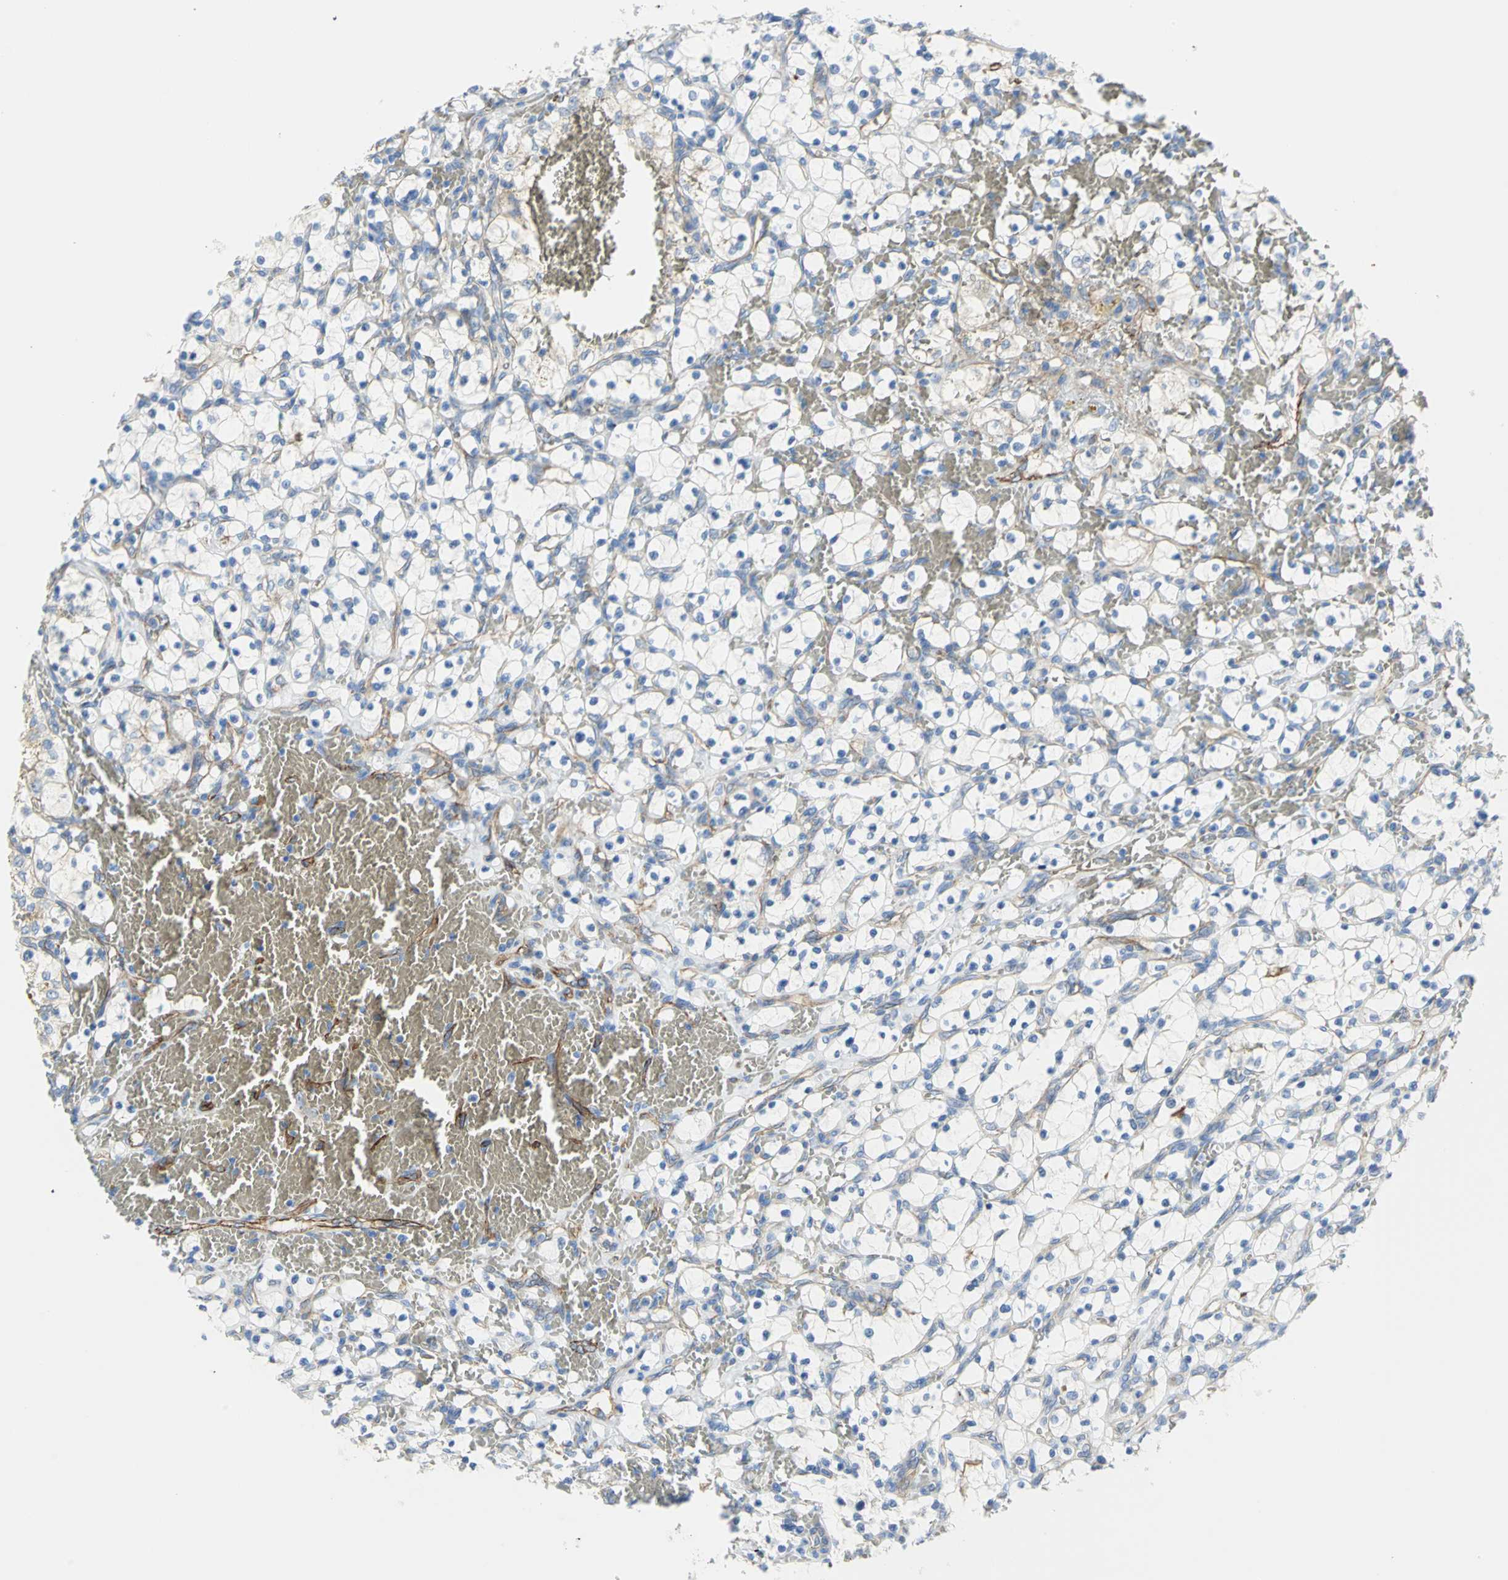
{"staining": {"intensity": "negative", "quantity": "none", "location": "none"}, "tissue": "renal cancer", "cell_type": "Tumor cells", "image_type": "cancer", "snomed": [{"axis": "morphology", "description": "Adenocarcinoma, NOS"}, {"axis": "topography", "description": "Kidney"}], "caption": "DAB (3,3'-diaminobenzidine) immunohistochemical staining of renal cancer (adenocarcinoma) shows no significant expression in tumor cells.", "gene": "FLNB", "patient": {"sex": "female", "age": 69}}